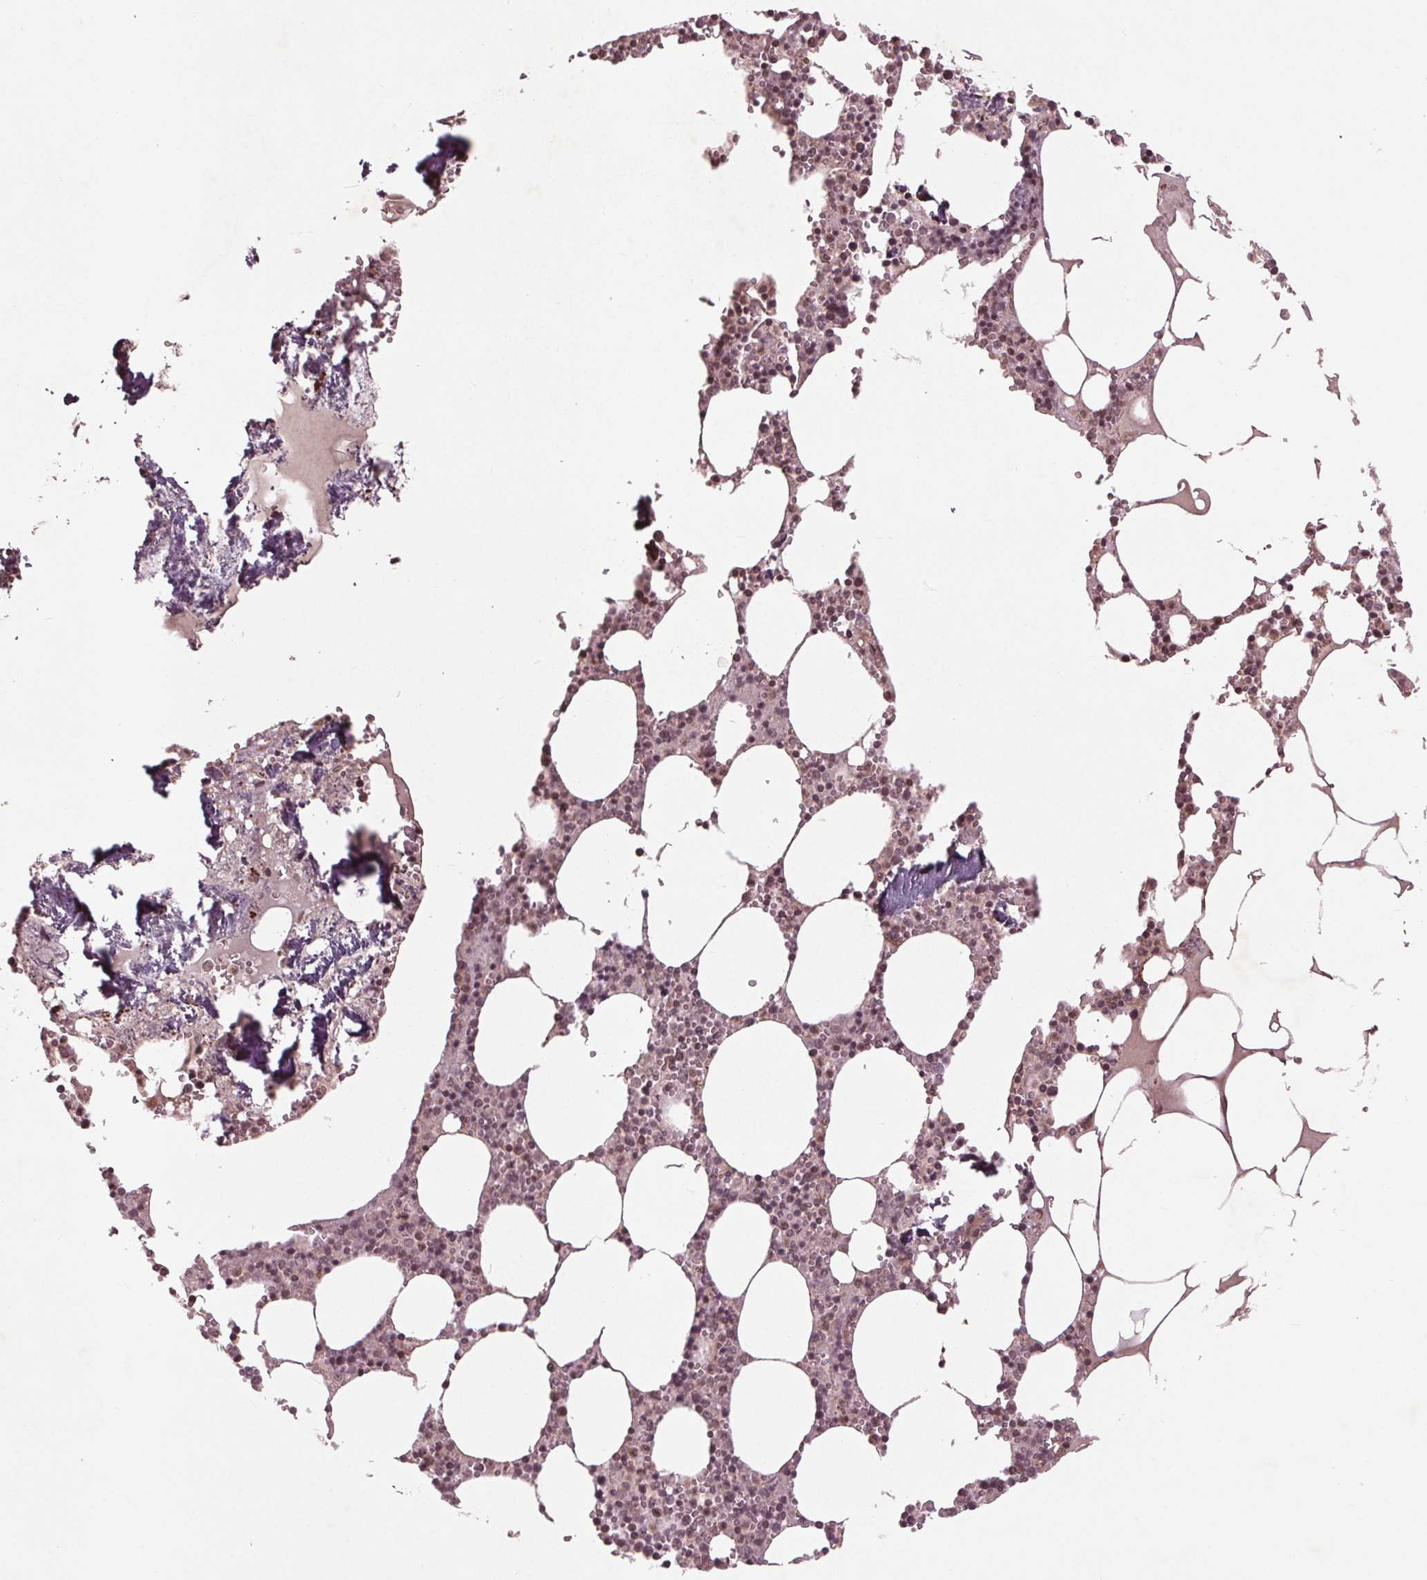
{"staining": {"intensity": "weak", "quantity": "25%-75%", "location": "nuclear"}, "tissue": "bone marrow", "cell_type": "Hematopoietic cells", "image_type": "normal", "snomed": [{"axis": "morphology", "description": "Normal tissue, NOS"}, {"axis": "topography", "description": "Bone marrow"}], "caption": "IHC image of benign human bone marrow stained for a protein (brown), which displays low levels of weak nuclear expression in approximately 25%-75% of hematopoietic cells.", "gene": "BTBD1", "patient": {"sex": "male", "age": 54}}